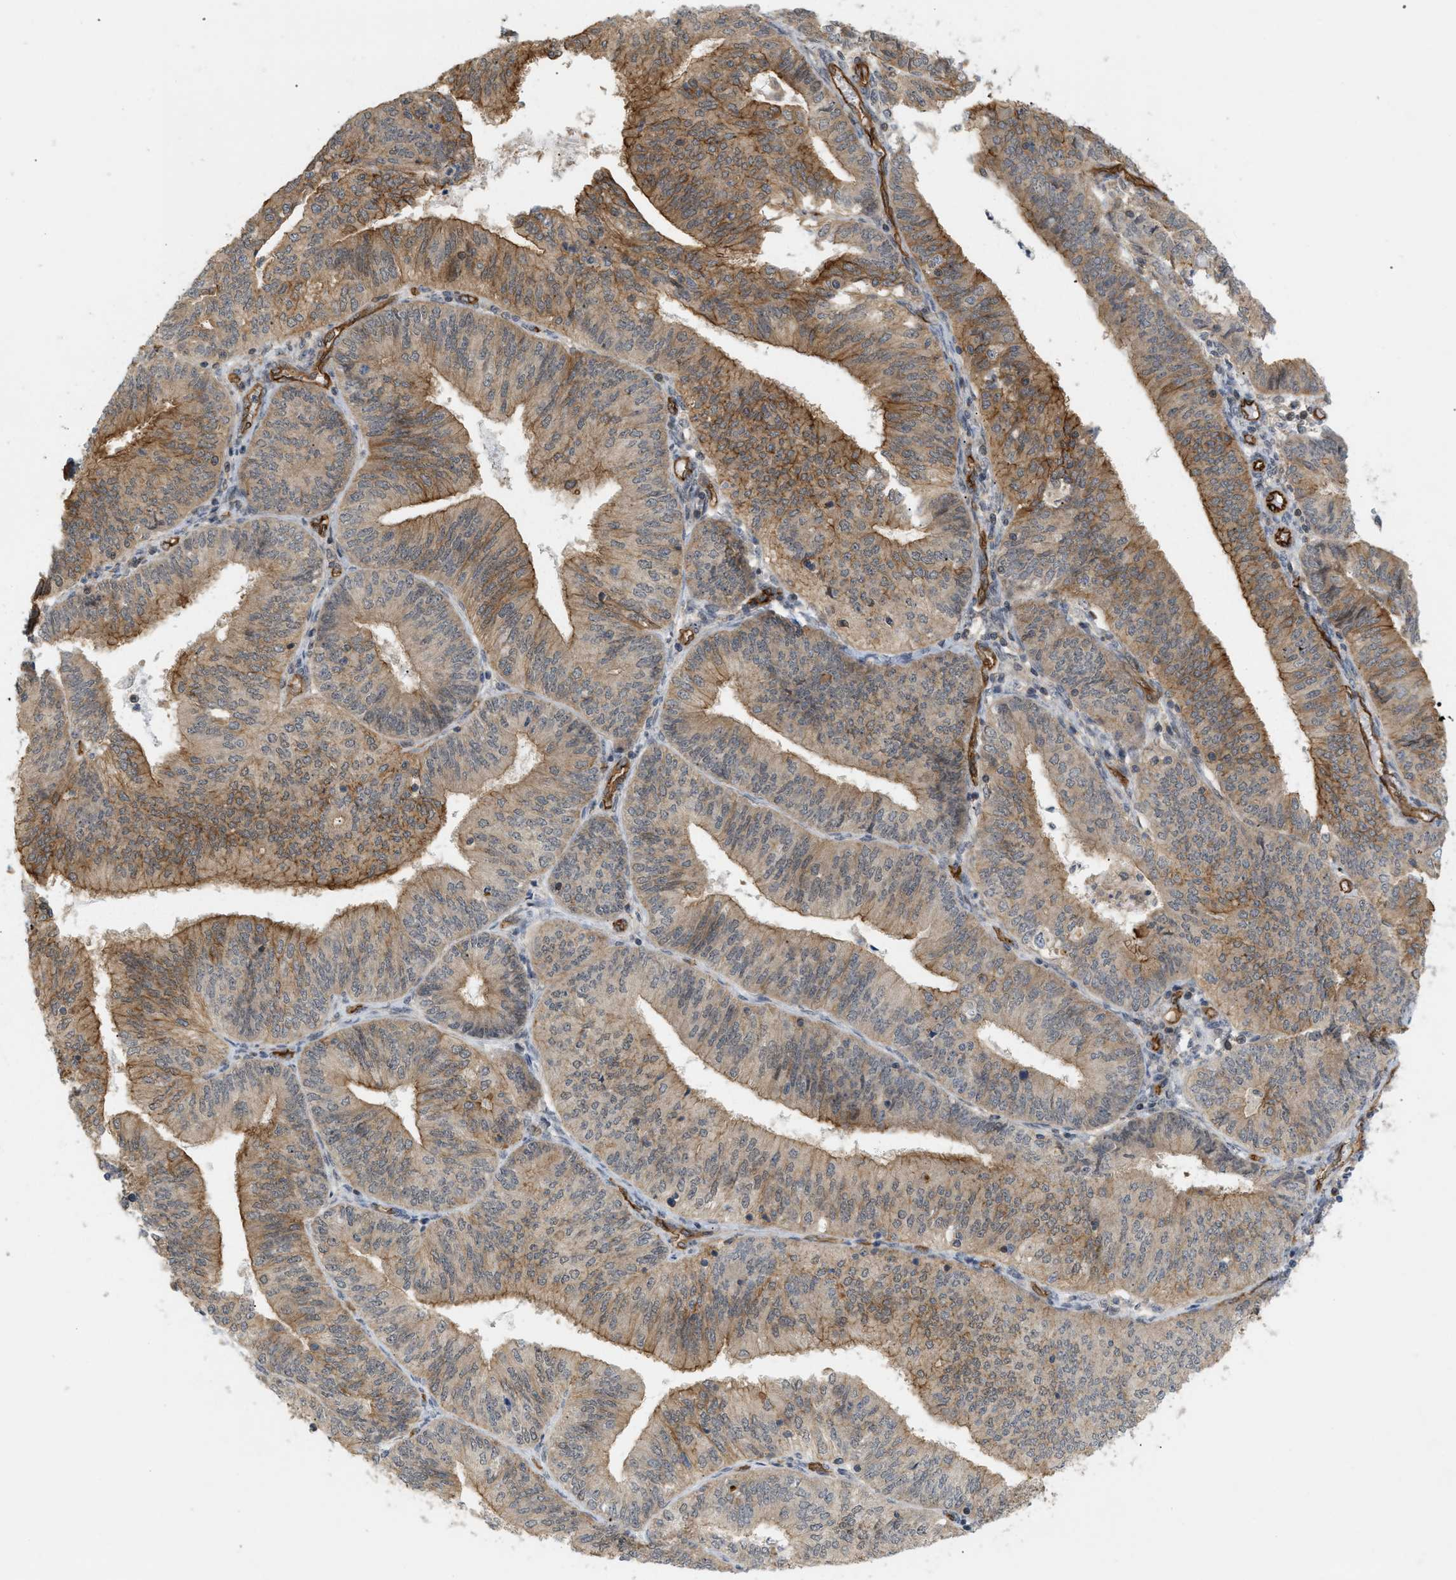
{"staining": {"intensity": "moderate", "quantity": "25%-75%", "location": "cytoplasmic/membranous"}, "tissue": "endometrial cancer", "cell_type": "Tumor cells", "image_type": "cancer", "snomed": [{"axis": "morphology", "description": "Adenocarcinoma, NOS"}, {"axis": "topography", "description": "Endometrium"}], "caption": "Moderate cytoplasmic/membranous positivity is identified in about 25%-75% of tumor cells in adenocarcinoma (endometrial). The protein of interest is stained brown, and the nuclei are stained in blue (DAB IHC with brightfield microscopy, high magnification).", "gene": "PALMD", "patient": {"sex": "female", "age": 58}}